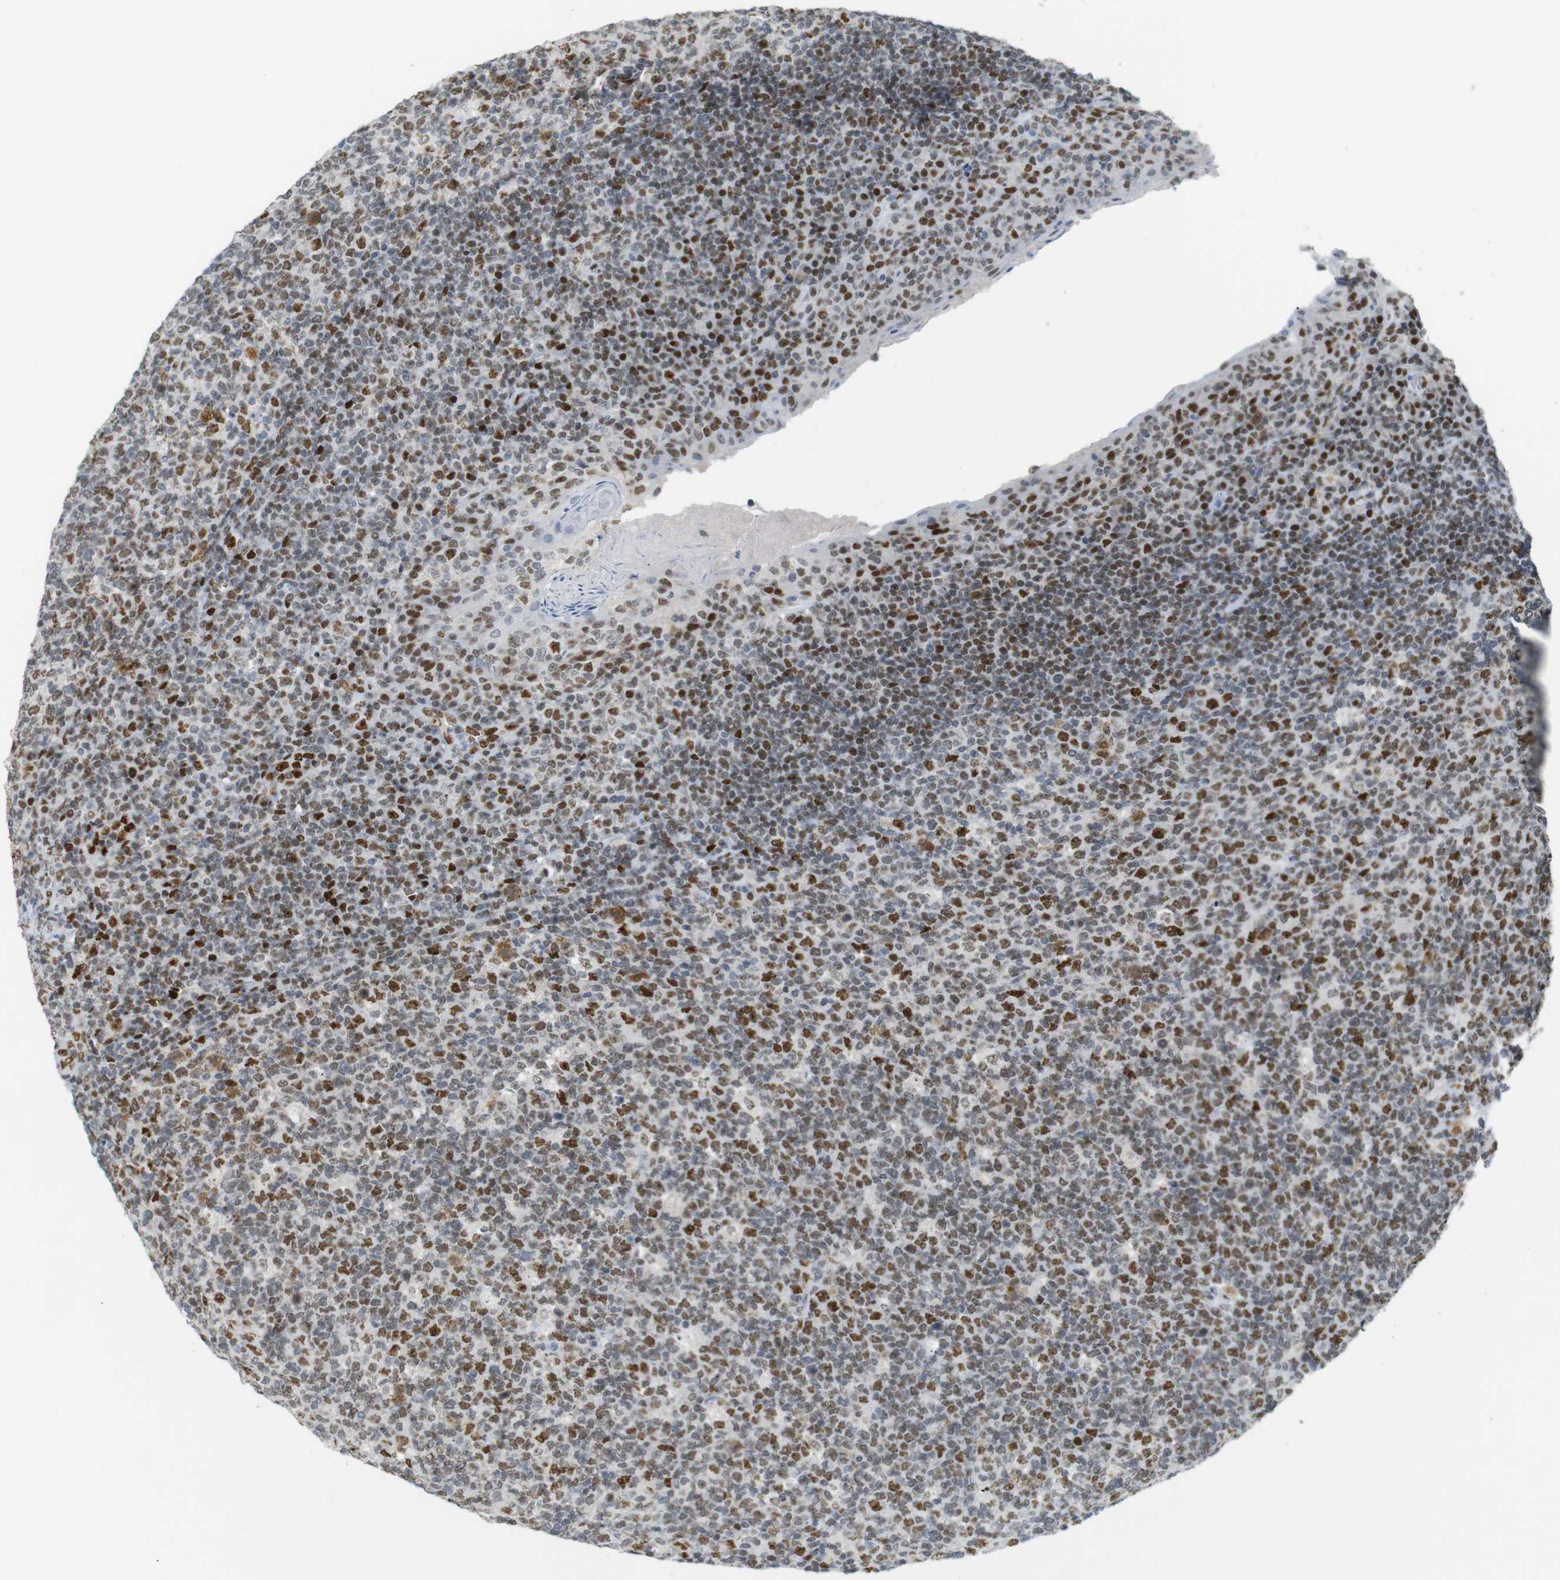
{"staining": {"intensity": "strong", "quantity": ">75%", "location": "nuclear"}, "tissue": "tonsil", "cell_type": "Germinal center cells", "image_type": "normal", "snomed": [{"axis": "morphology", "description": "Normal tissue, NOS"}, {"axis": "topography", "description": "Tonsil"}], "caption": "This histopathology image reveals IHC staining of unremarkable tonsil, with high strong nuclear staining in approximately >75% of germinal center cells.", "gene": "RIOX2", "patient": {"sex": "male", "age": 17}}